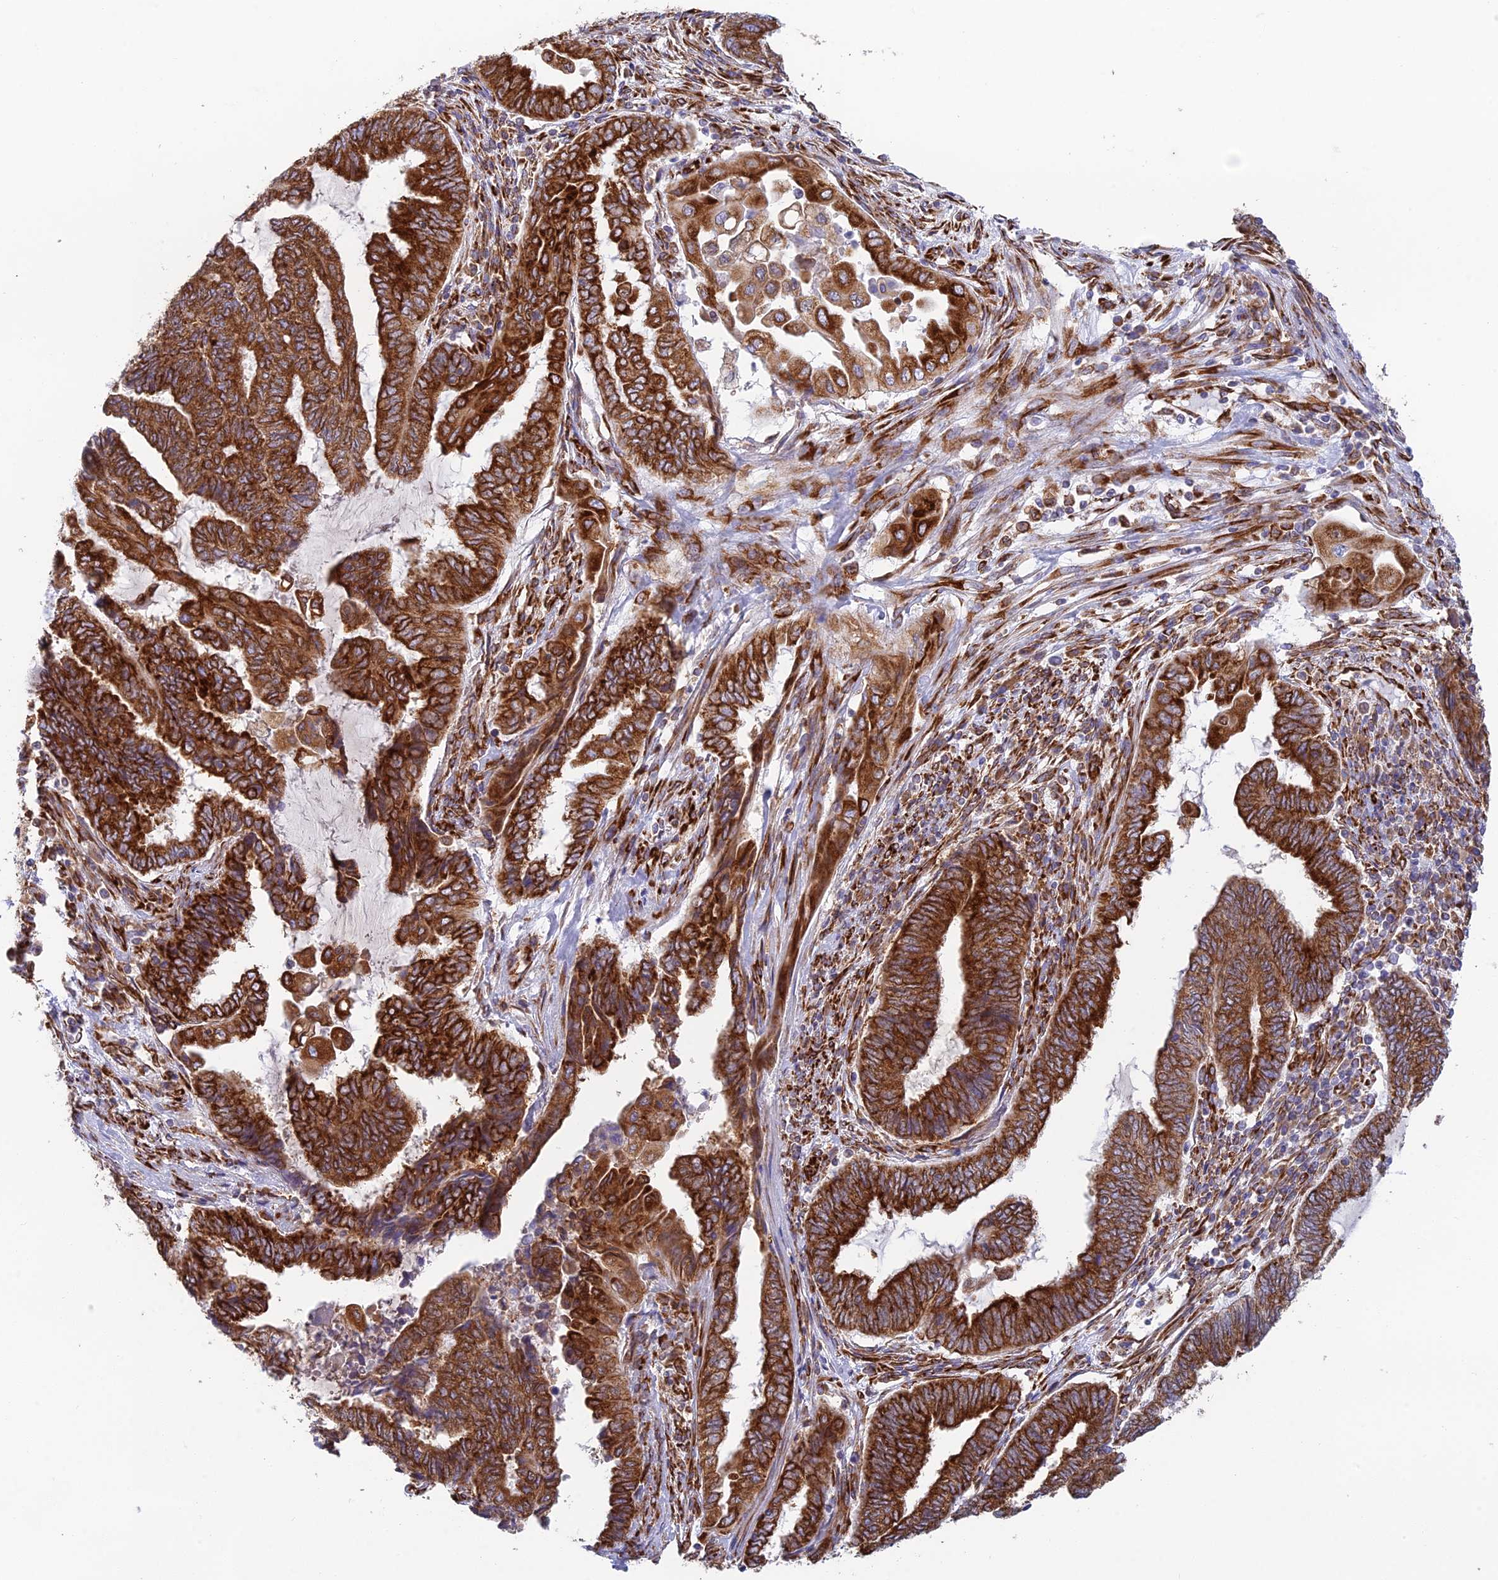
{"staining": {"intensity": "strong", "quantity": ">75%", "location": "cytoplasmic/membranous"}, "tissue": "endometrial cancer", "cell_type": "Tumor cells", "image_type": "cancer", "snomed": [{"axis": "morphology", "description": "Adenocarcinoma, NOS"}, {"axis": "topography", "description": "Uterus"}, {"axis": "topography", "description": "Endometrium"}], "caption": "Adenocarcinoma (endometrial) stained with IHC reveals strong cytoplasmic/membranous expression in about >75% of tumor cells. (DAB IHC with brightfield microscopy, high magnification).", "gene": "CCDC69", "patient": {"sex": "female", "age": 70}}